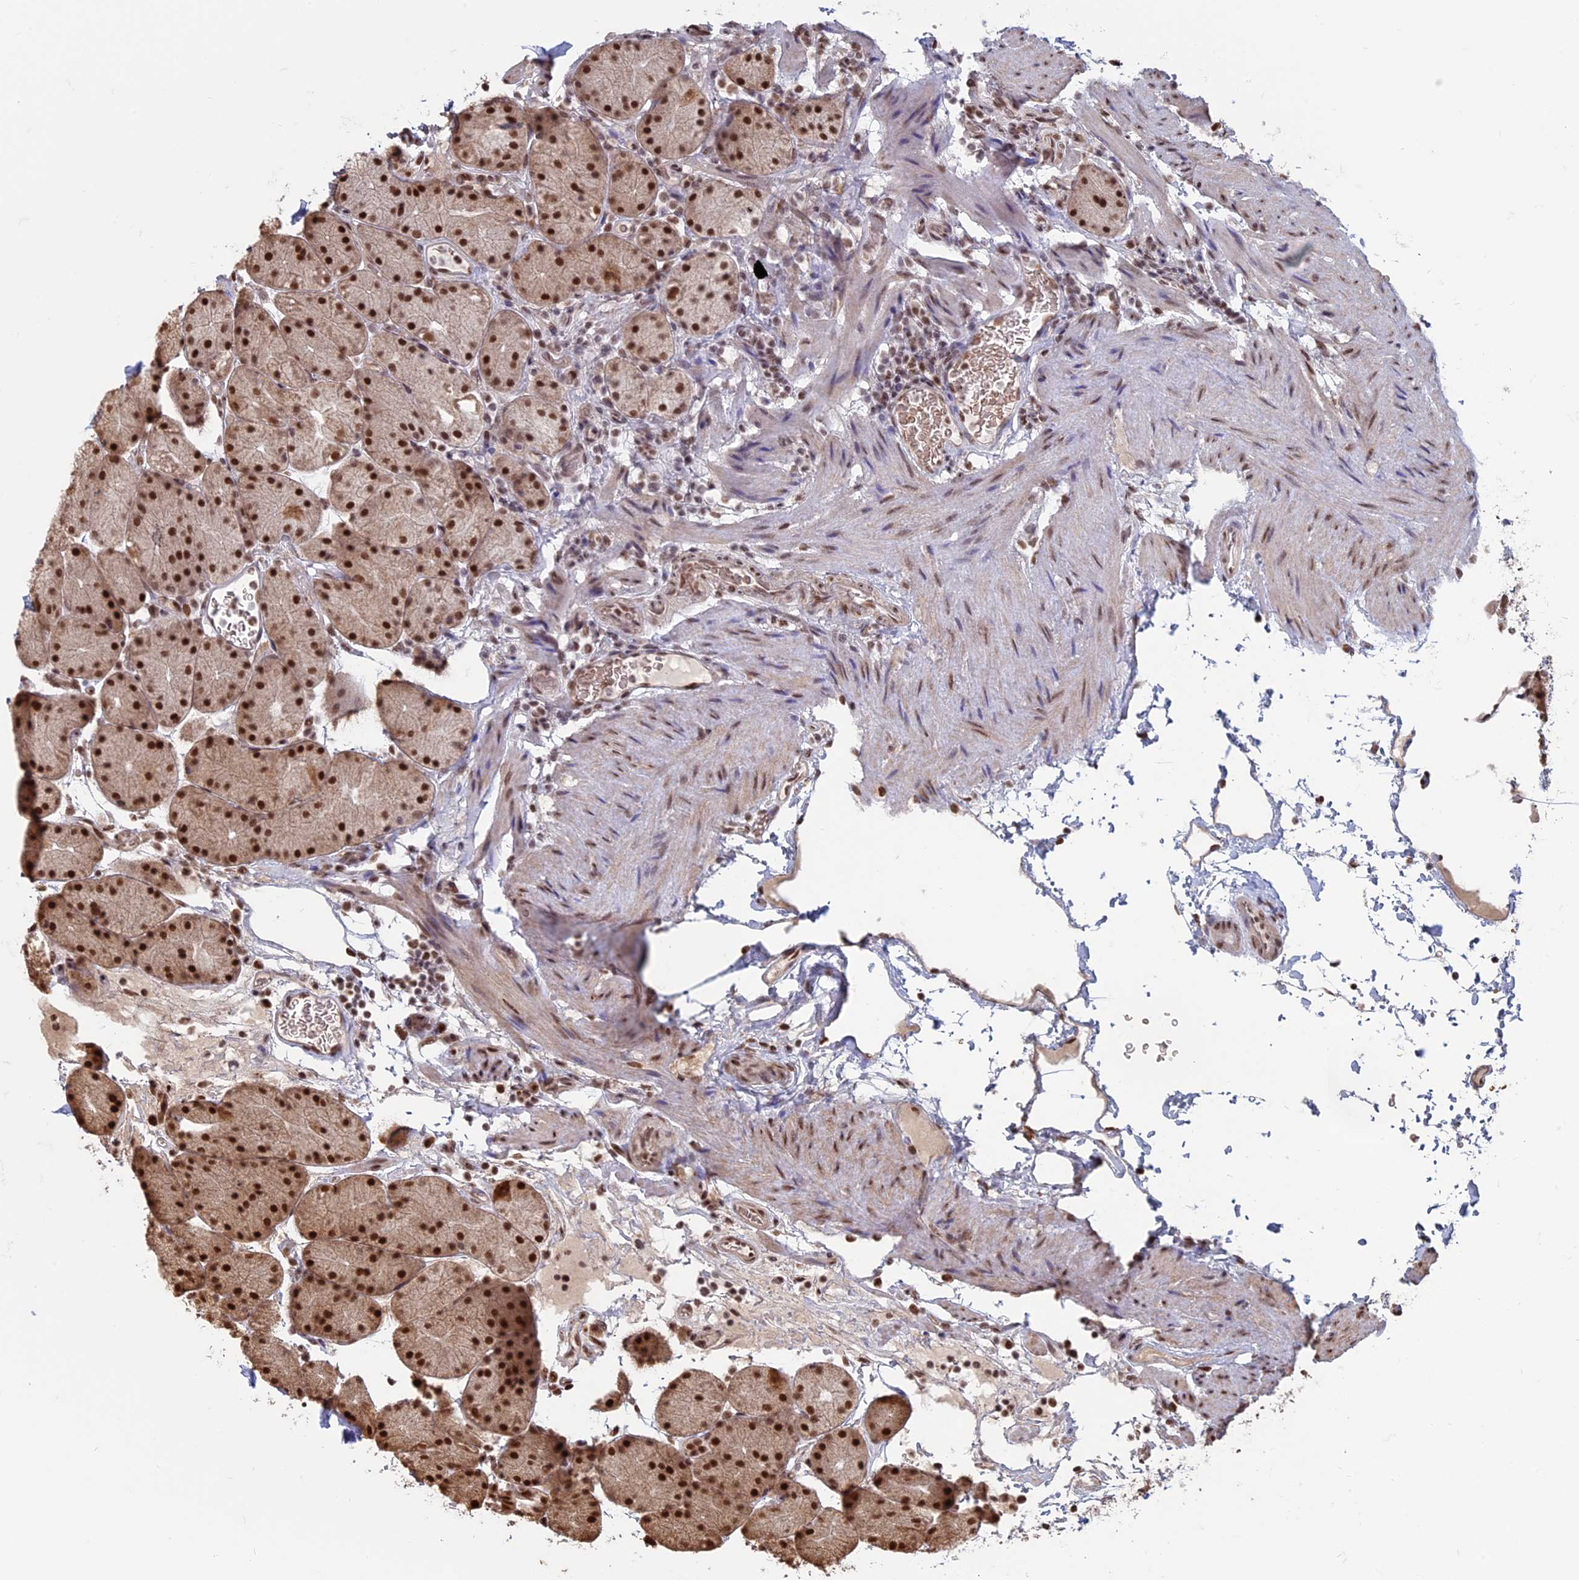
{"staining": {"intensity": "strong", "quantity": ">75%", "location": "nuclear"}, "tissue": "stomach", "cell_type": "Glandular cells", "image_type": "normal", "snomed": [{"axis": "morphology", "description": "Normal tissue, NOS"}, {"axis": "topography", "description": "Stomach, upper"}, {"axis": "topography", "description": "Stomach, lower"}], "caption": "Brown immunohistochemical staining in normal human stomach reveals strong nuclear staining in about >75% of glandular cells. (DAB (3,3'-diaminobenzidine) = brown stain, brightfield microscopy at high magnification).", "gene": "MFAP1", "patient": {"sex": "male", "age": 67}}